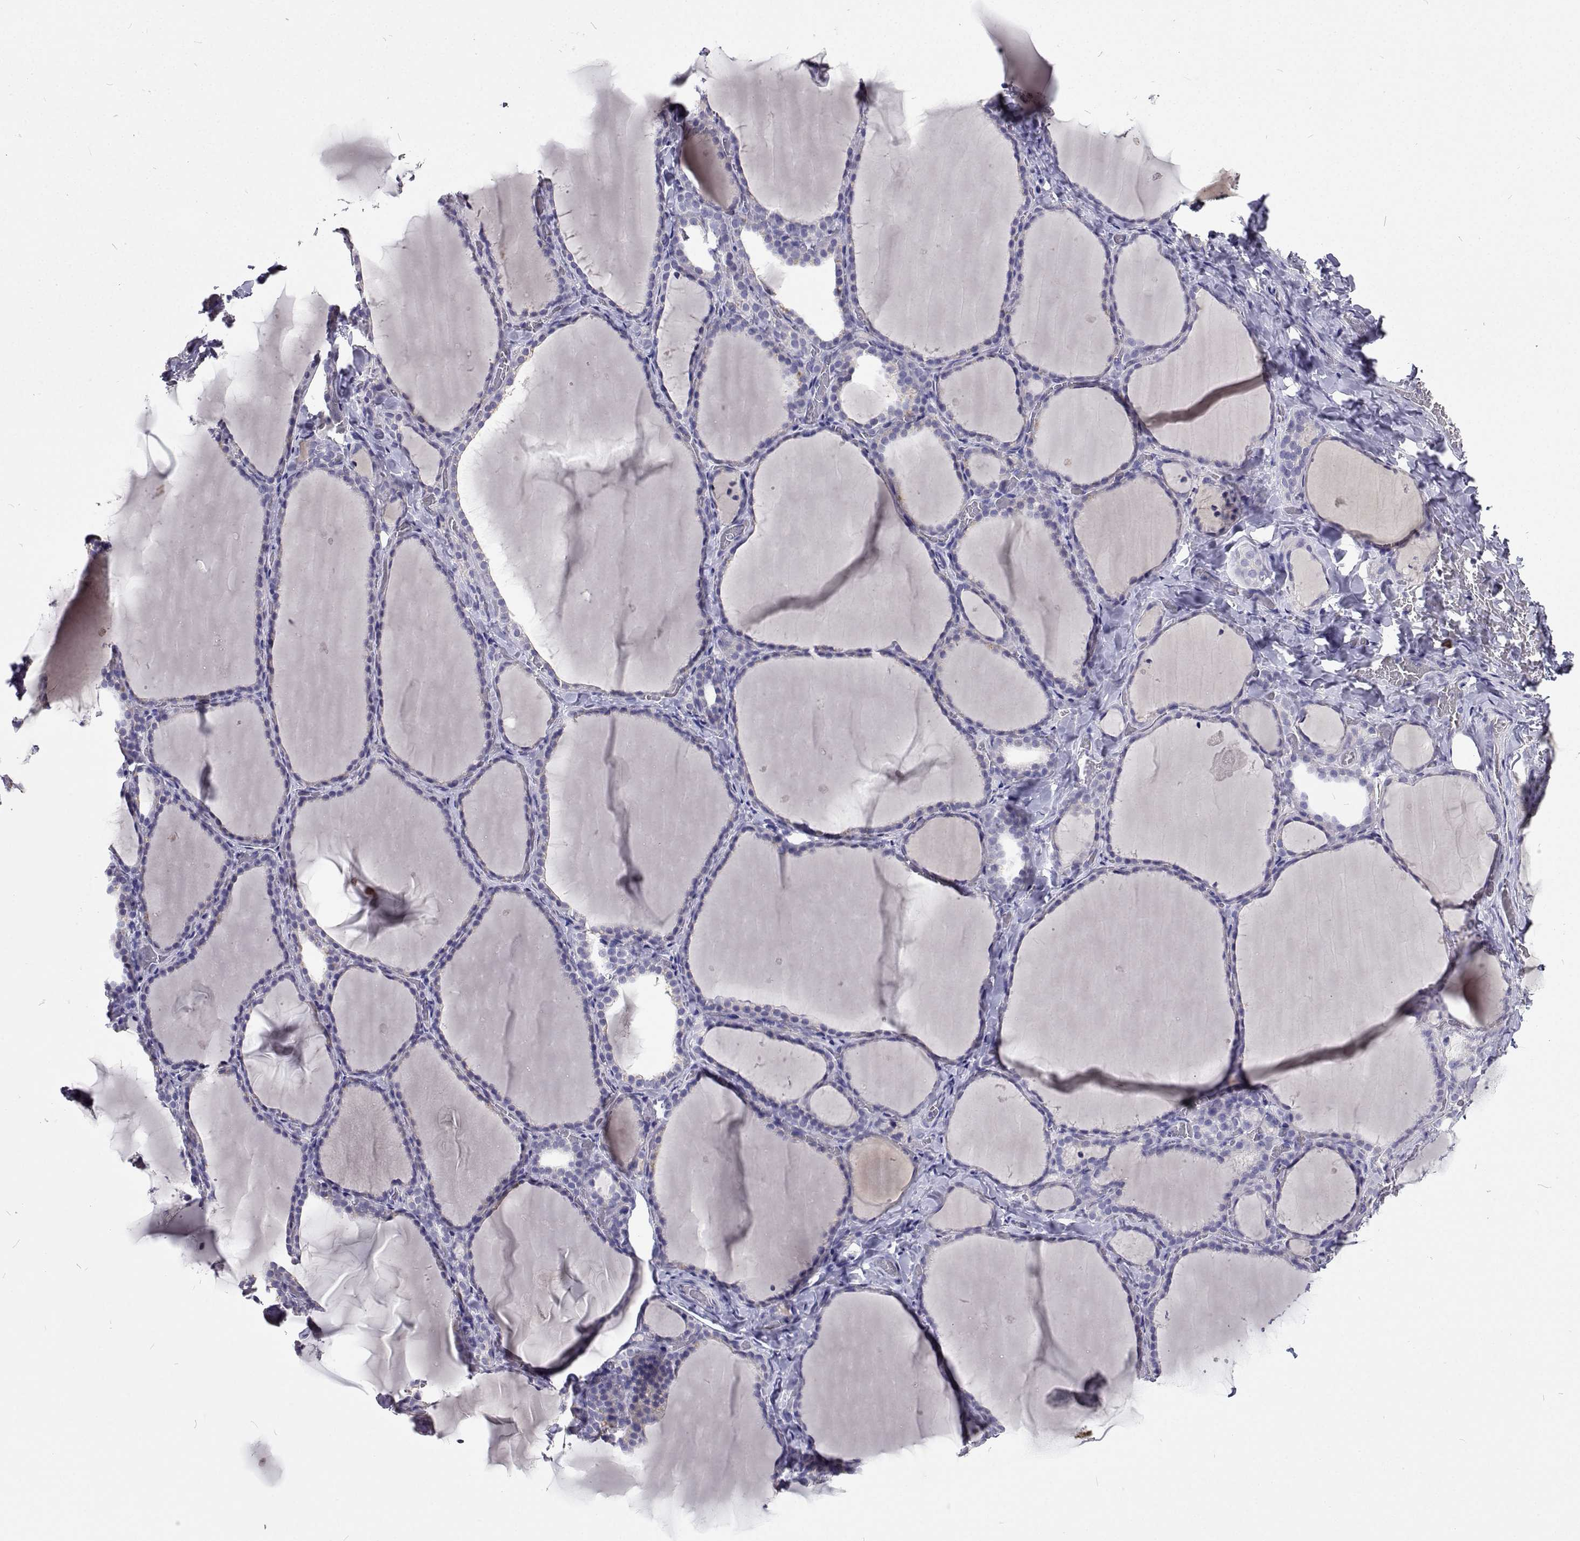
{"staining": {"intensity": "negative", "quantity": "none", "location": "none"}, "tissue": "thyroid gland", "cell_type": "Glandular cells", "image_type": "normal", "snomed": [{"axis": "morphology", "description": "Normal tissue, NOS"}, {"axis": "topography", "description": "Thyroid gland"}], "caption": "This is an IHC micrograph of benign human thyroid gland. There is no expression in glandular cells.", "gene": "CFAP44", "patient": {"sex": "female", "age": 22}}